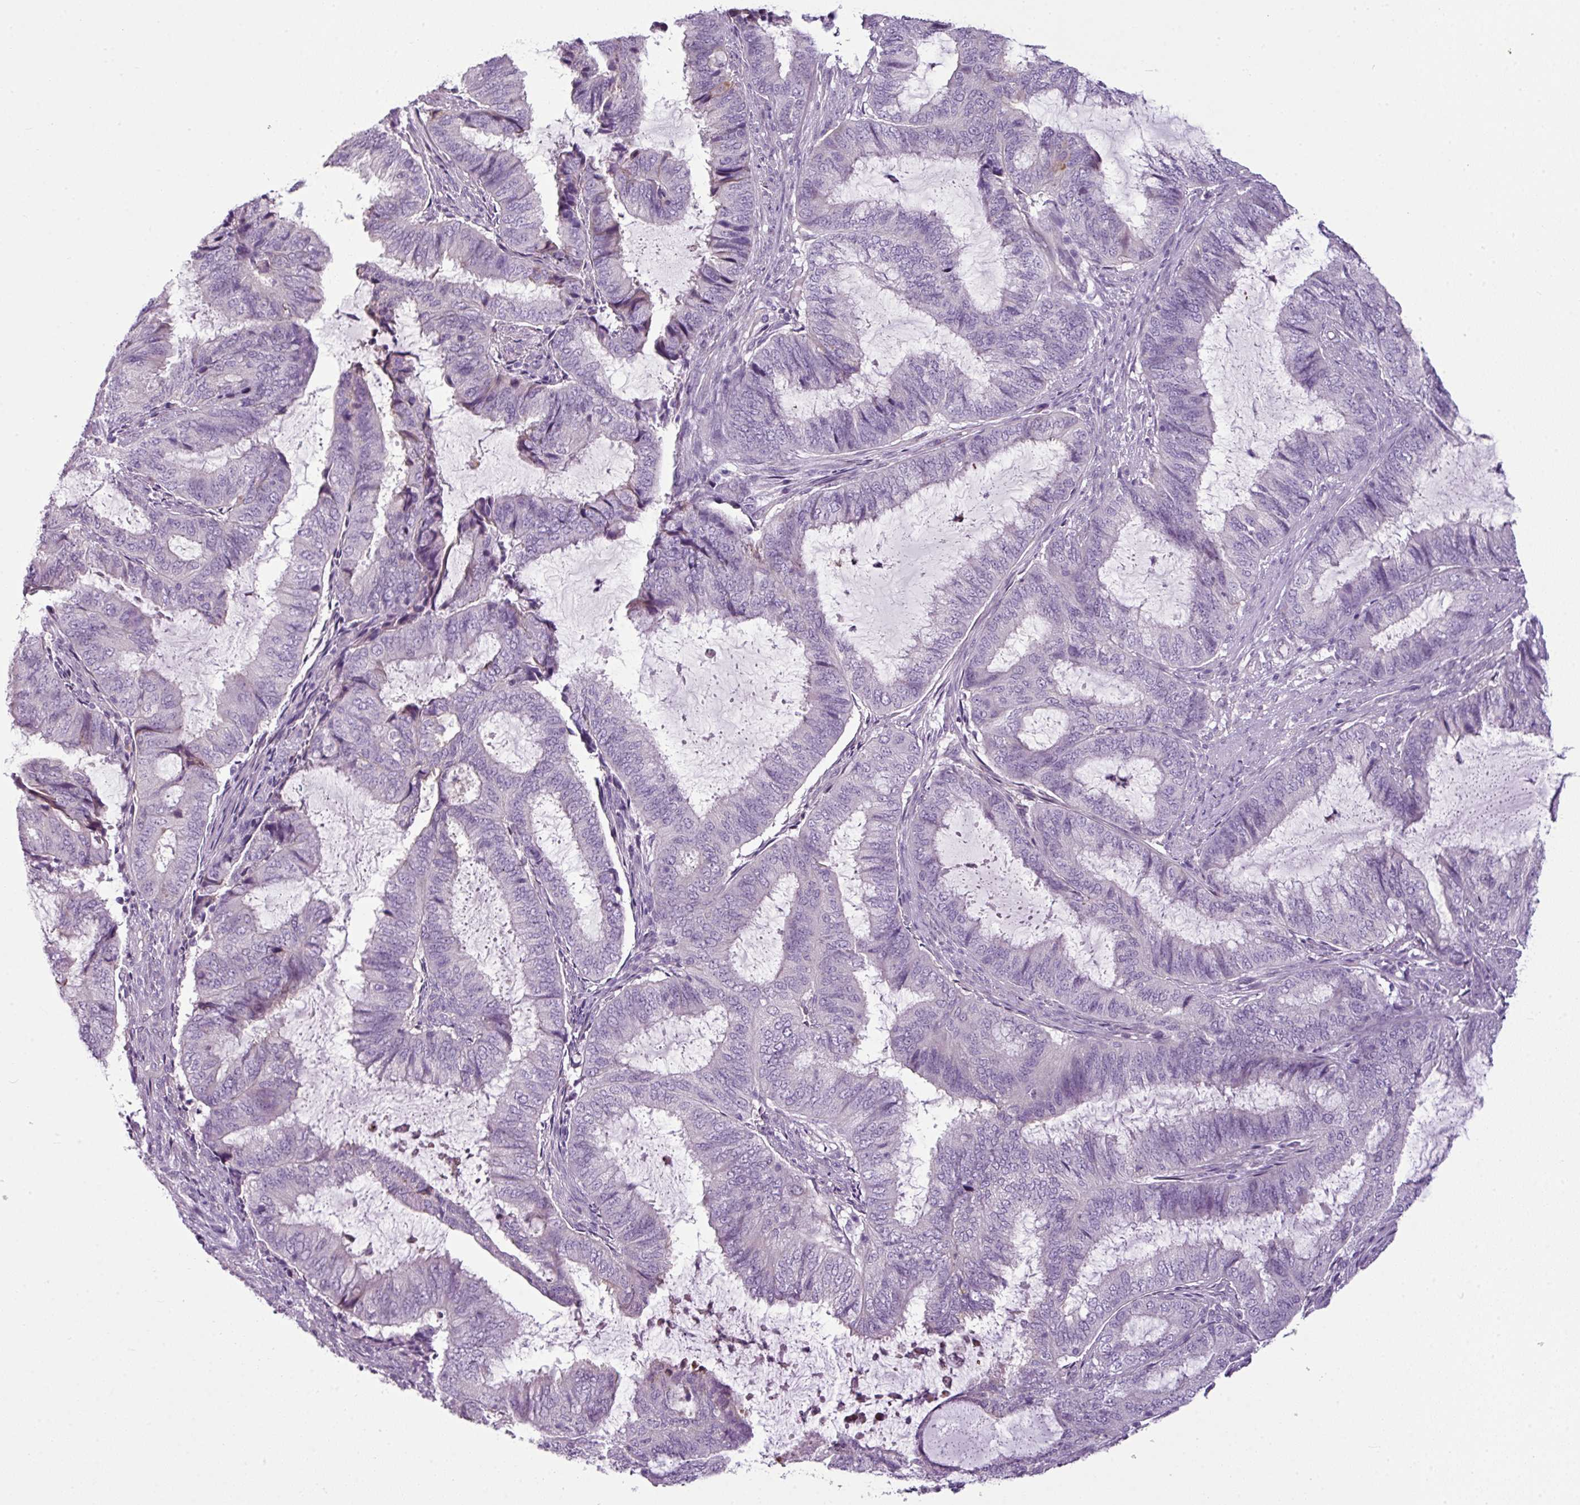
{"staining": {"intensity": "negative", "quantity": "none", "location": "none"}, "tissue": "endometrial cancer", "cell_type": "Tumor cells", "image_type": "cancer", "snomed": [{"axis": "morphology", "description": "Adenocarcinoma, NOS"}, {"axis": "topography", "description": "Endometrium"}], "caption": "DAB (3,3'-diaminobenzidine) immunohistochemical staining of endometrial cancer (adenocarcinoma) demonstrates no significant staining in tumor cells. (Brightfield microscopy of DAB immunohistochemistry at high magnification).", "gene": "TMEM178B", "patient": {"sex": "female", "age": 51}}